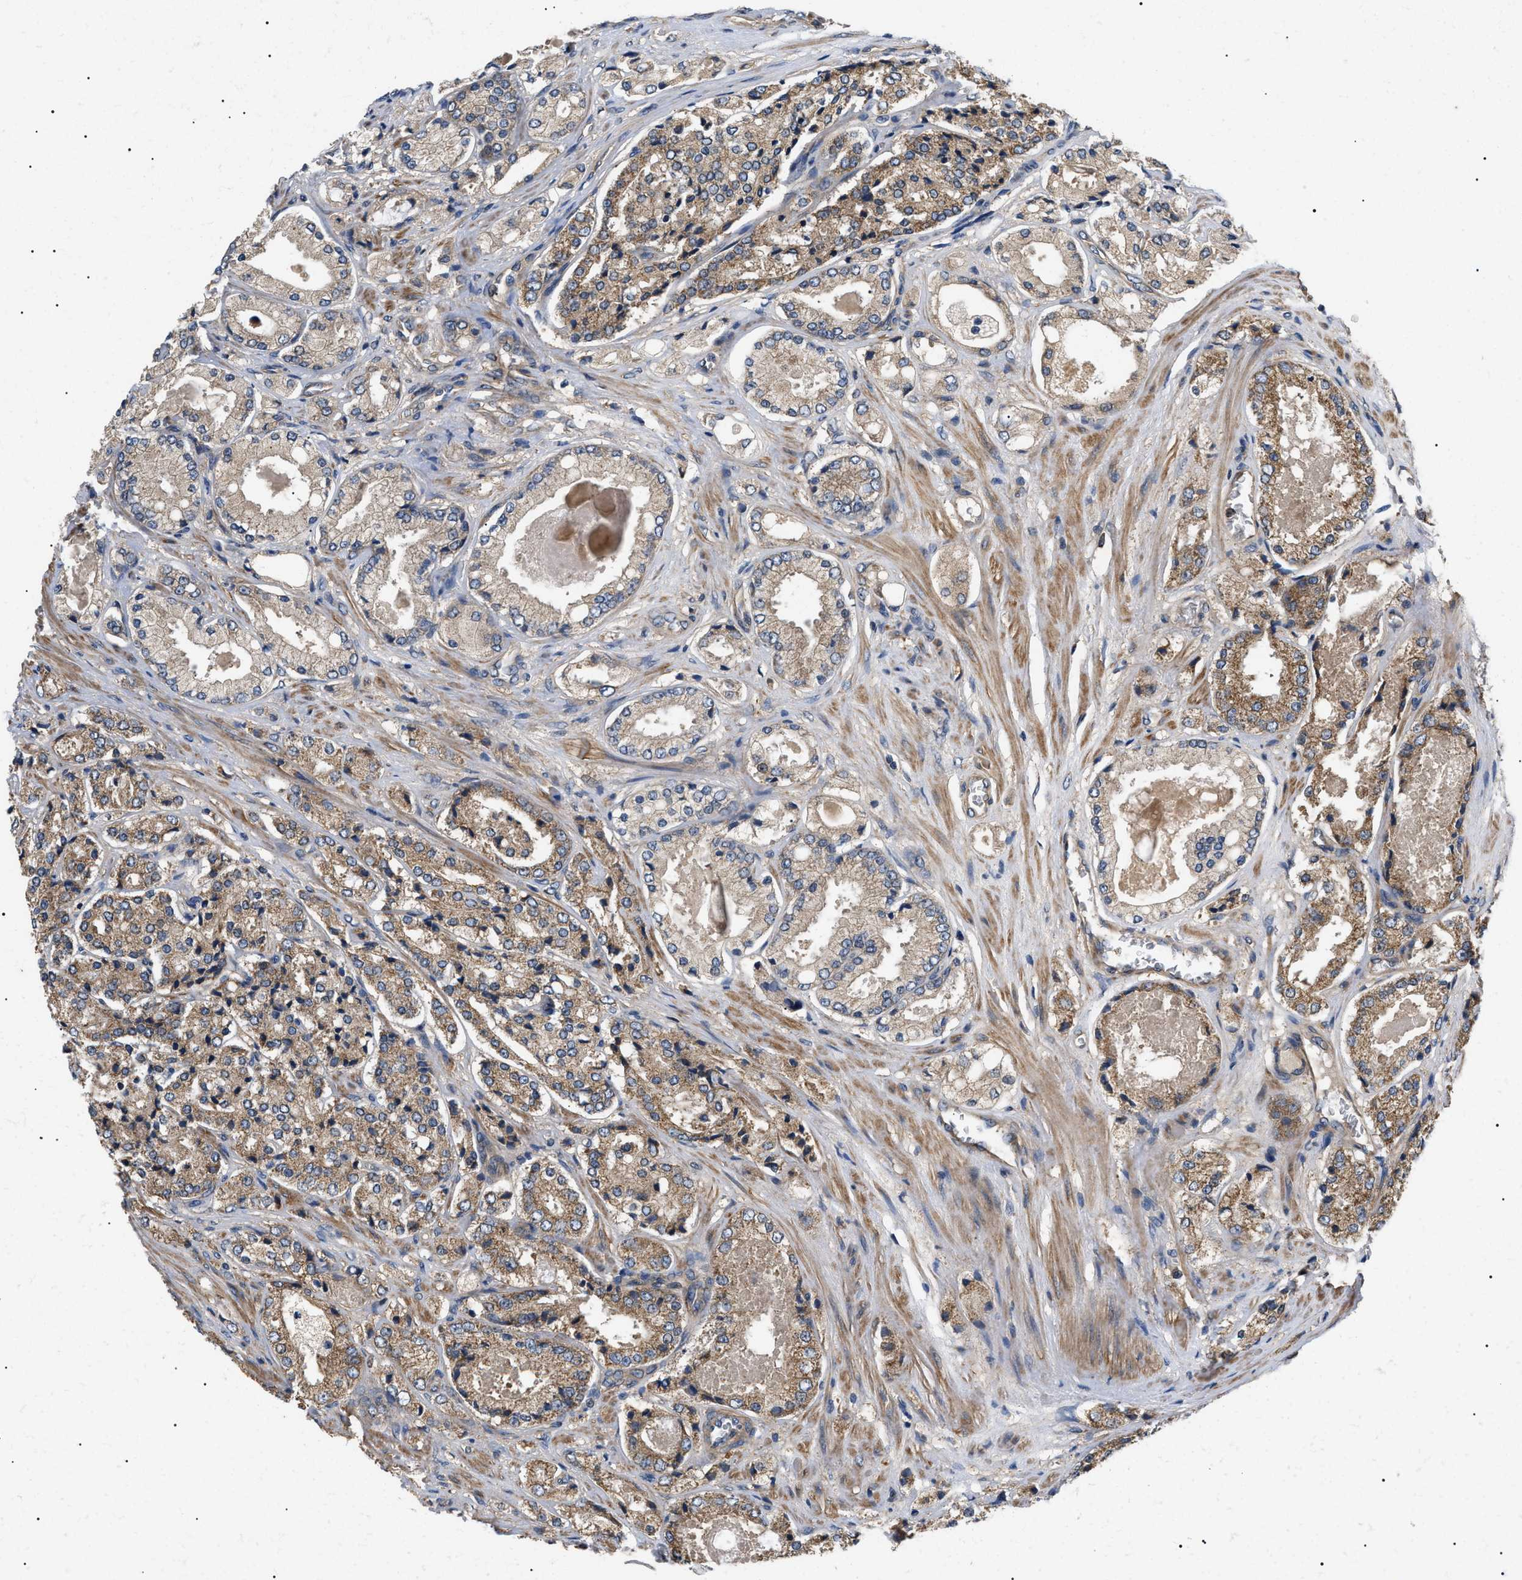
{"staining": {"intensity": "moderate", "quantity": ">75%", "location": "cytoplasmic/membranous"}, "tissue": "prostate cancer", "cell_type": "Tumor cells", "image_type": "cancer", "snomed": [{"axis": "morphology", "description": "Adenocarcinoma, High grade"}, {"axis": "topography", "description": "Prostate"}], "caption": "Human prostate cancer stained for a protein (brown) demonstrates moderate cytoplasmic/membranous positive expression in about >75% of tumor cells.", "gene": "PPM1B", "patient": {"sex": "male", "age": 65}}